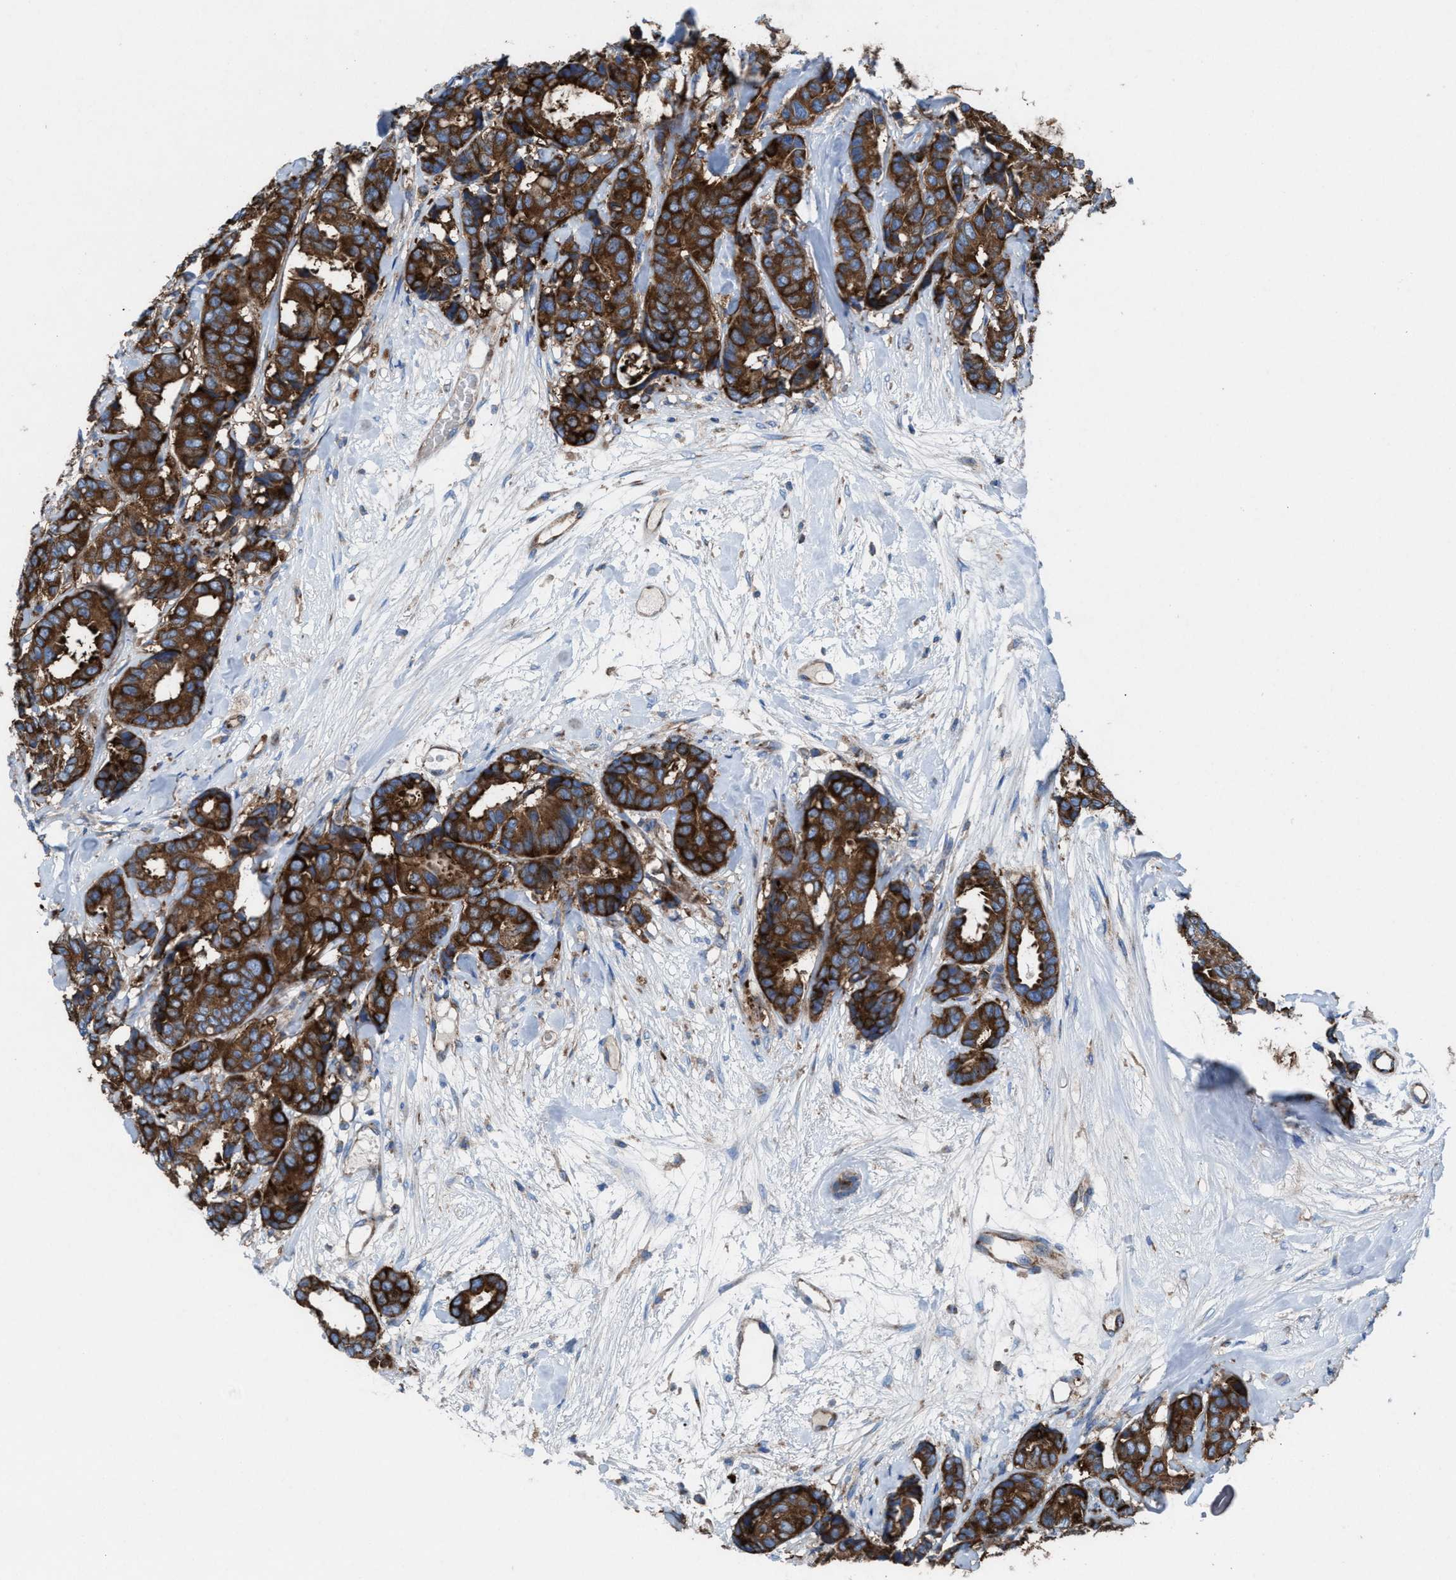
{"staining": {"intensity": "strong", "quantity": ">75%", "location": "cytoplasmic/membranous"}, "tissue": "breast cancer", "cell_type": "Tumor cells", "image_type": "cancer", "snomed": [{"axis": "morphology", "description": "Duct carcinoma"}, {"axis": "topography", "description": "Breast"}], "caption": "A micrograph of invasive ductal carcinoma (breast) stained for a protein displays strong cytoplasmic/membranous brown staining in tumor cells.", "gene": "NYAP1", "patient": {"sex": "female", "age": 87}}